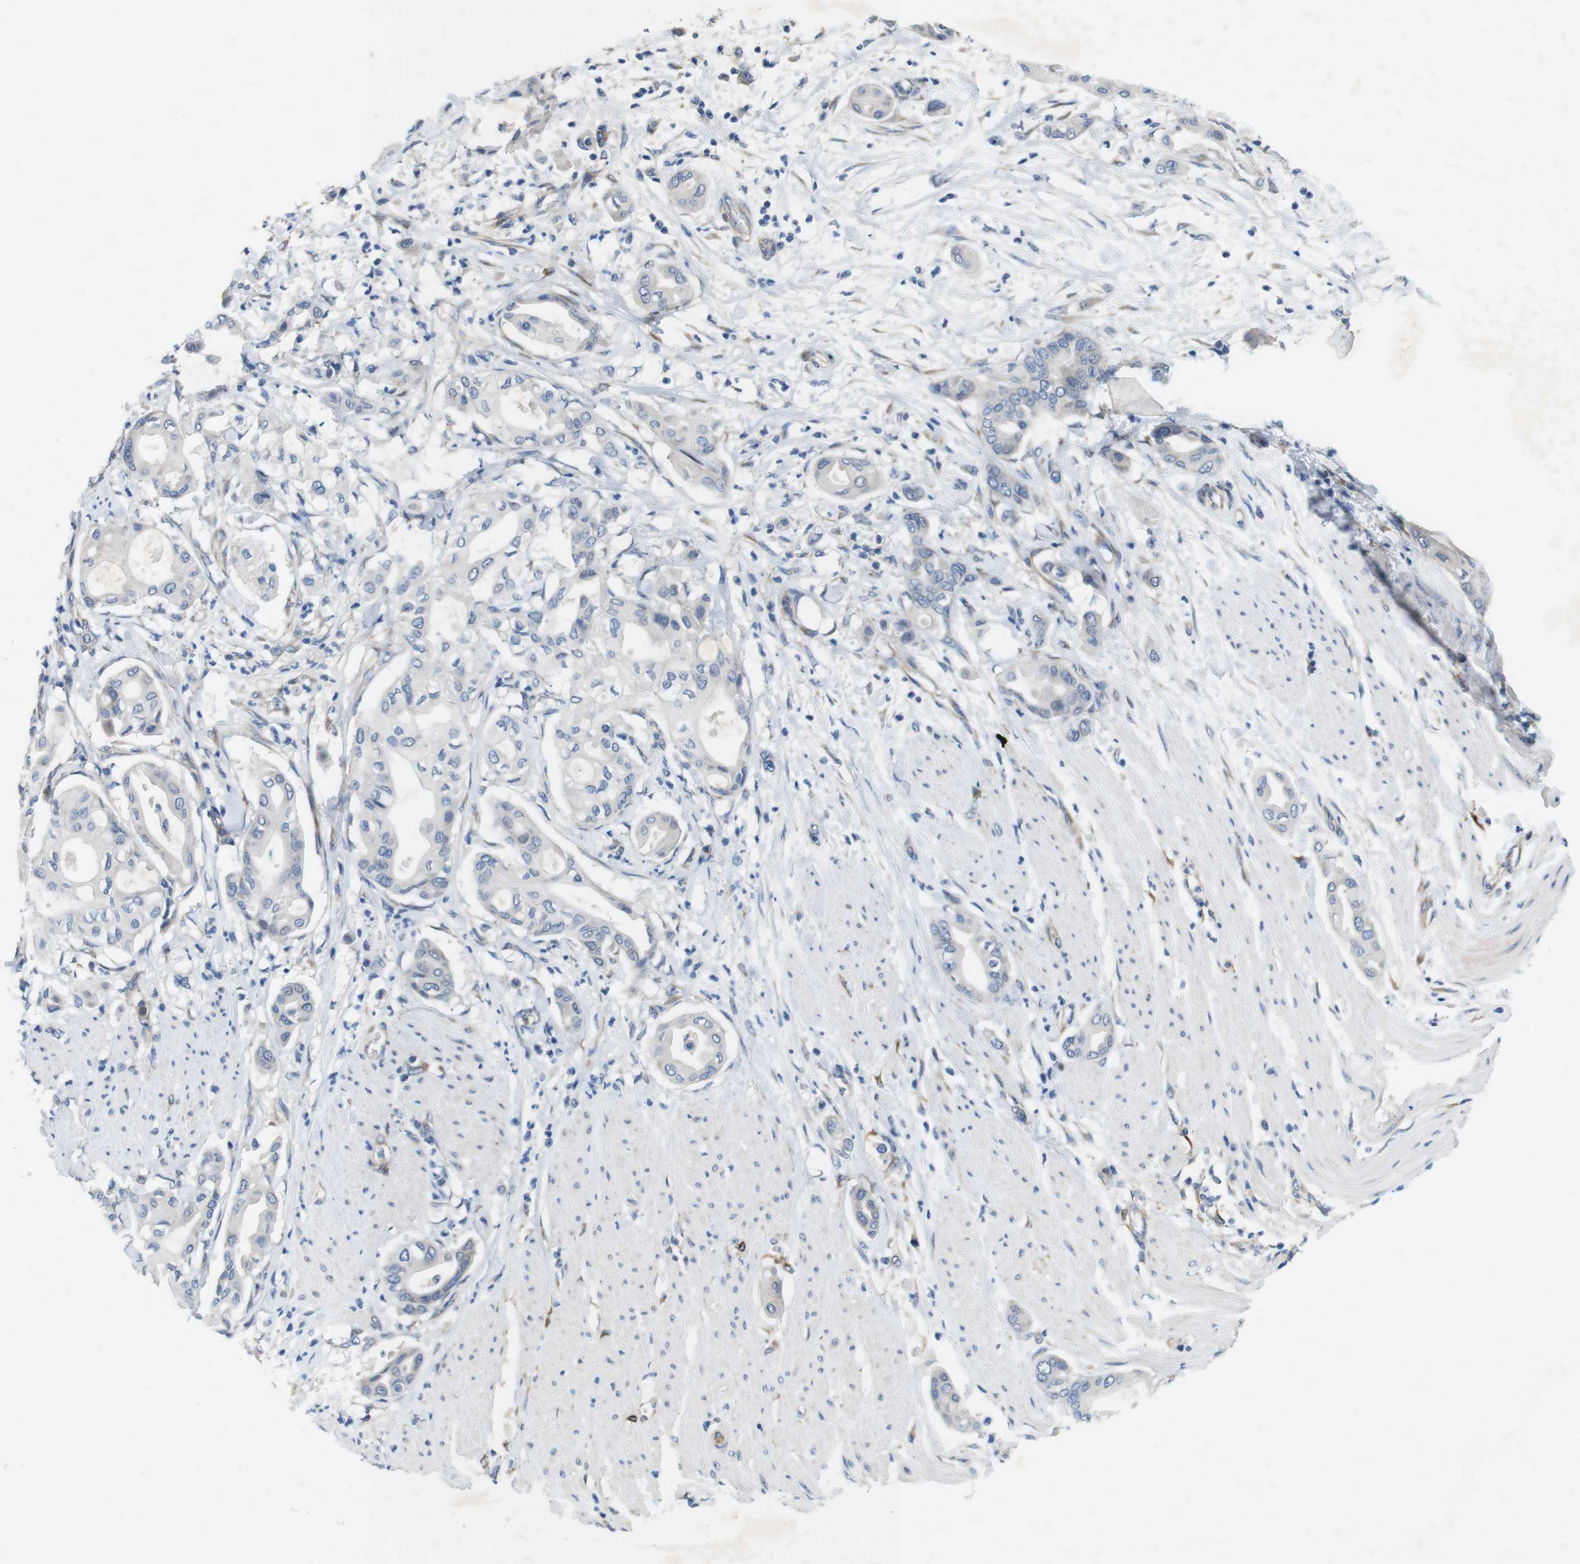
{"staining": {"intensity": "negative", "quantity": "none", "location": "none"}, "tissue": "pancreatic cancer", "cell_type": "Tumor cells", "image_type": "cancer", "snomed": [{"axis": "morphology", "description": "Adenocarcinoma, NOS"}, {"axis": "morphology", "description": "Adenocarcinoma, metastatic, NOS"}, {"axis": "topography", "description": "Lymph node"}, {"axis": "topography", "description": "Pancreas"}, {"axis": "topography", "description": "Duodenum"}], "caption": "A histopathology image of human pancreatic cancer (adenocarcinoma) is negative for staining in tumor cells. (Immunohistochemistry, brightfield microscopy, high magnification).", "gene": "DCLK1", "patient": {"sex": "female", "age": 64}}